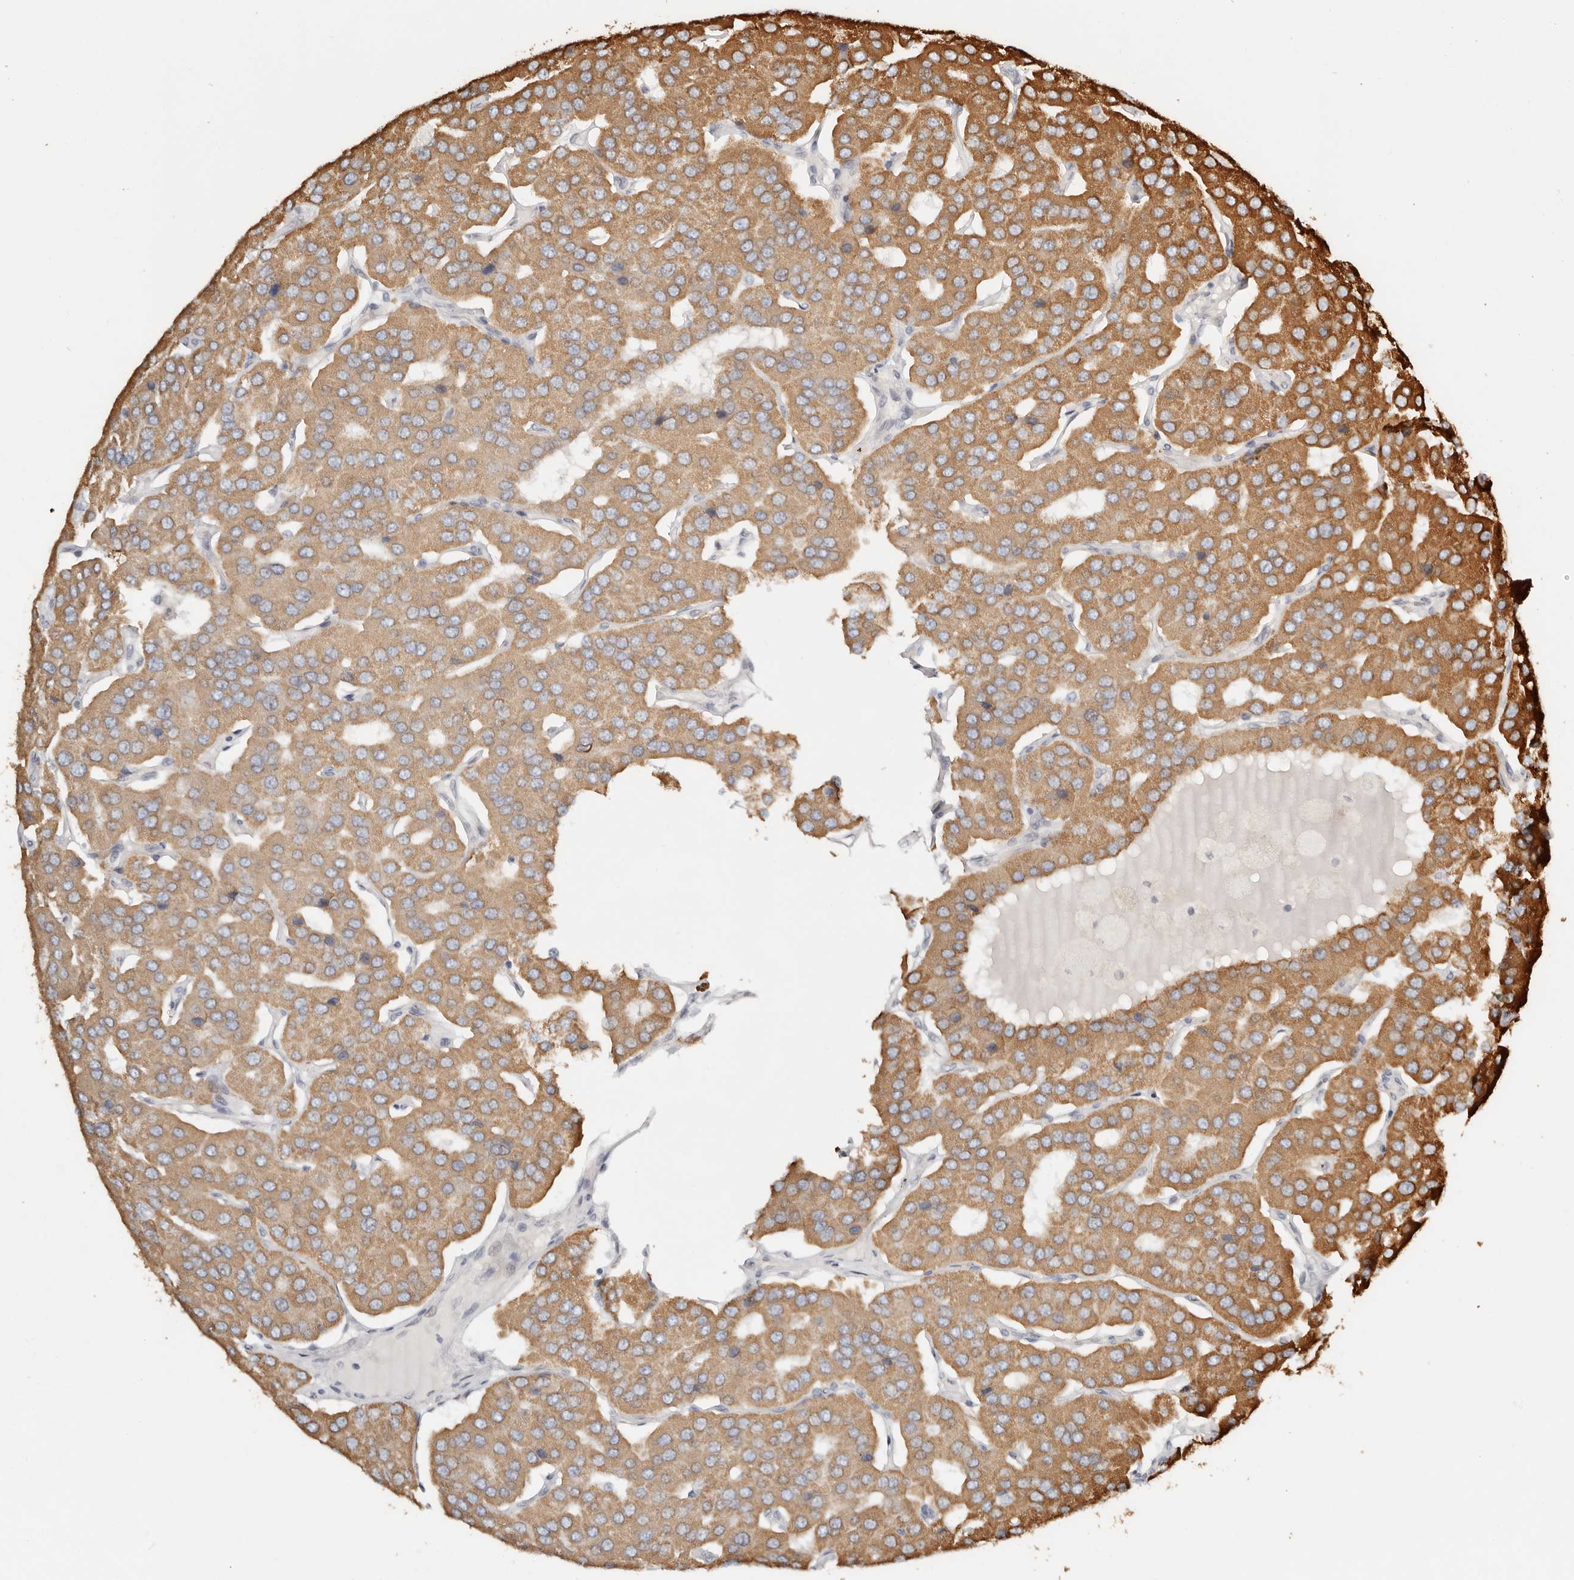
{"staining": {"intensity": "moderate", "quantity": ">75%", "location": "cytoplasmic/membranous"}, "tissue": "parathyroid gland", "cell_type": "Glandular cells", "image_type": "normal", "snomed": [{"axis": "morphology", "description": "Normal tissue, NOS"}, {"axis": "morphology", "description": "Adenoma, NOS"}, {"axis": "topography", "description": "Parathyroid gland"}], "caption": "Immunohistochemical staining of normal parathyroid gland shows >75% levels of moderate cytoplasmic/membranous protein staining in about >75% of glandular cells. (brown staining indicates protein expression, while blue staining denotes nuclei).", "gene": "KDF1", "patient": {"sex": "female", "age": 86}}